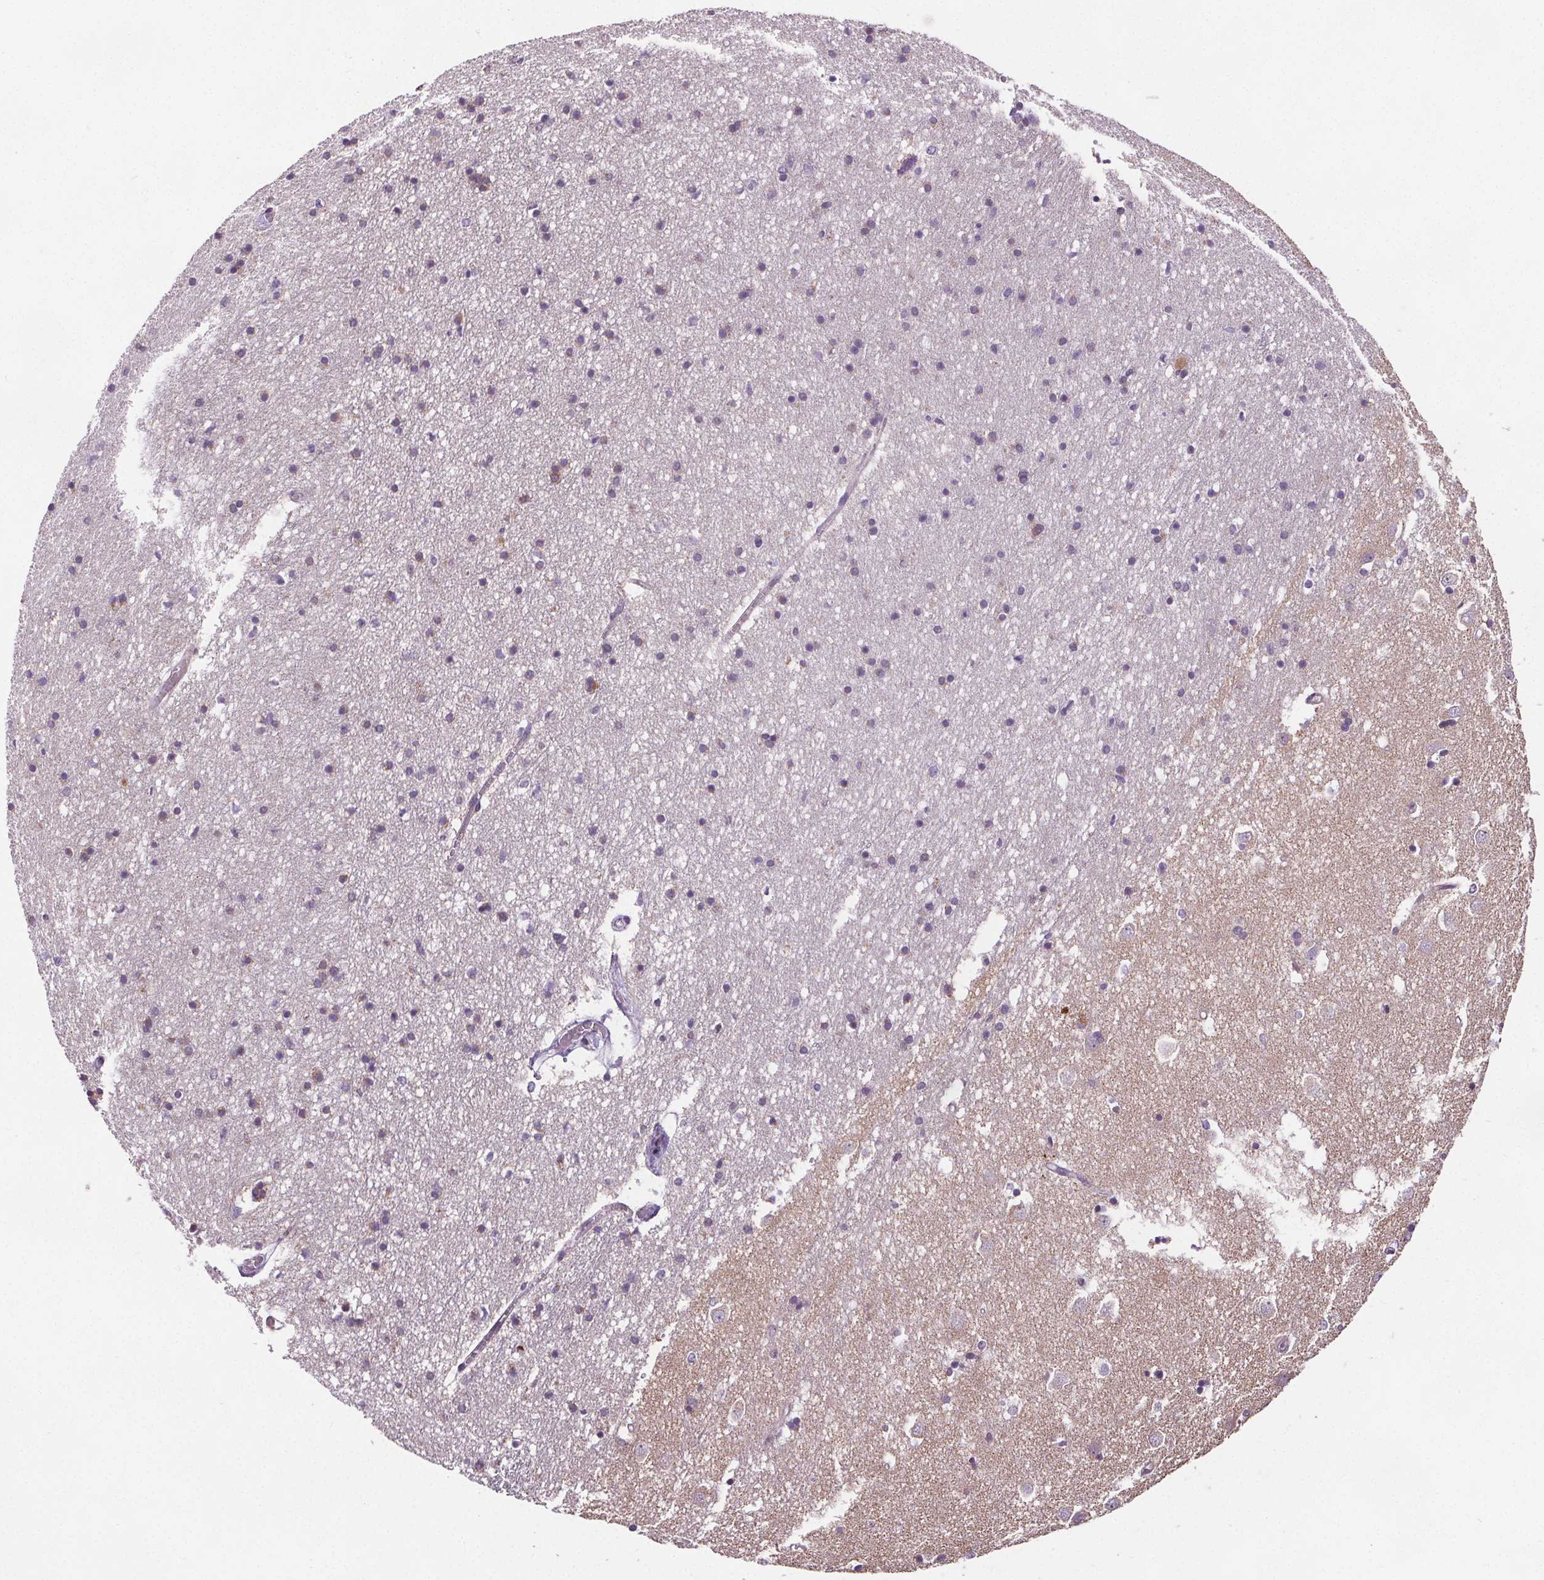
{"staining": {"intensity": "weak", "quantity": "25%-75%", "location": "cytoplasmic/membranous"}, "tissue": "caudate", "cell_type": "Glial cells", "image_type": "normal", "snomed": [{"axis": "morphology", "description": "Normal tissue, NOS"}, {"axis": "topography", "description": "Lateral ventricle wall"}], "caption": "Immunohistochemistry of normal human caudate exhibits low levels of weak cytoplasmic/membranous staining in about 25%-75% of glial cells.", "gene": "SUCLA2", "patient": {"sex": "male", "age": 54}}